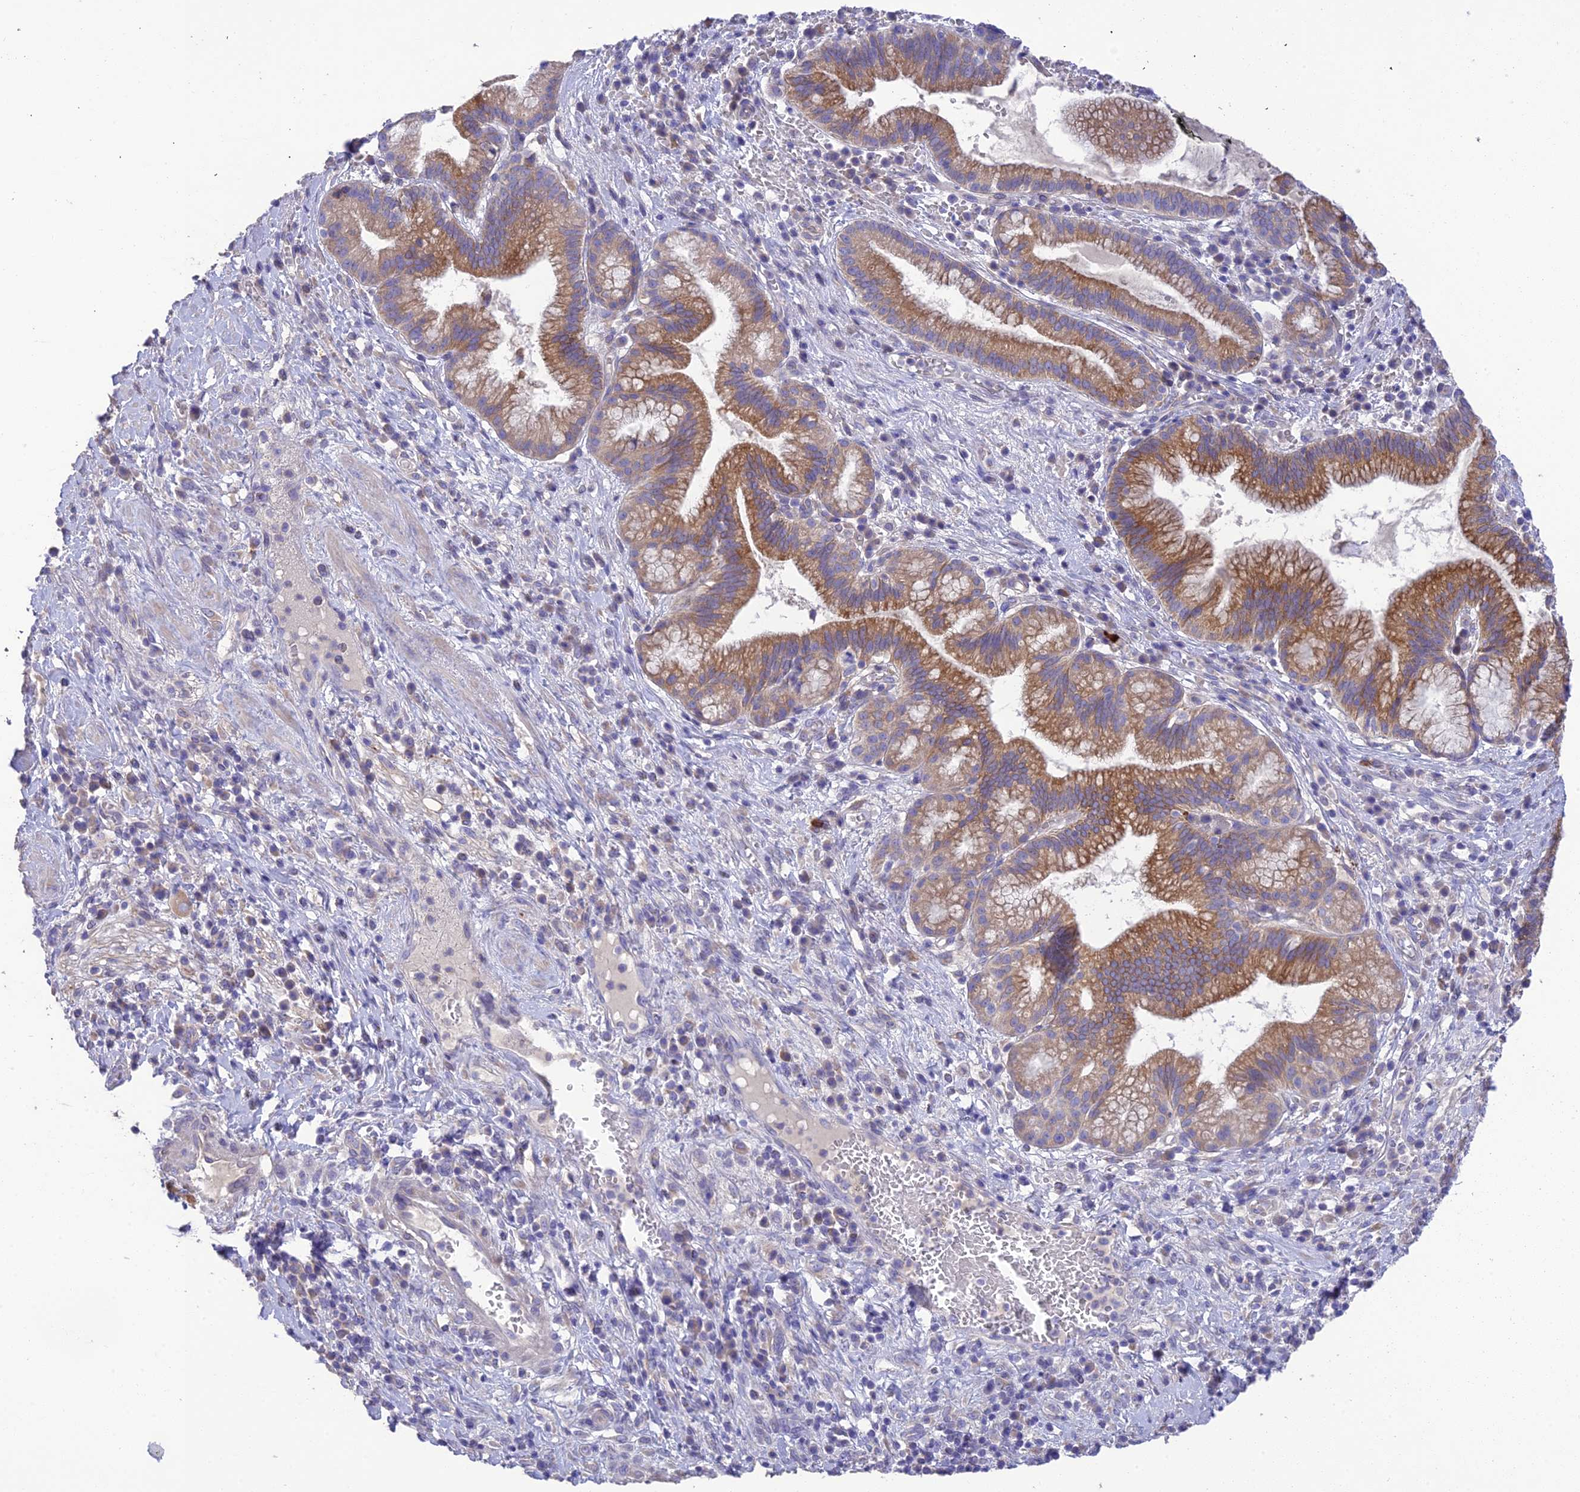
{"staining": {"intensity": "moderate", "quantity": ">75%", "location": "cytoplasmic/membranous"}, "tissue": "pancreatic cancer", "cell_type": "Tumor cells", "image_type": "cancer", "snomed": [{"axis": "morphology", "description": "Adenocarcinoma, NOS"}, {"axis": "topography", "description": "Pancreas"}], "caption": "A micrograph of human pancreatic cancer (adenocarcinoma) stained for a protein displays moderate cytoplasmic/membranous brown staining in tumor cells. (IHC, brightfield microscopy, high magnification).", "gene": "HSD17B2", "patient": {"sex": "male", "age": 72}}